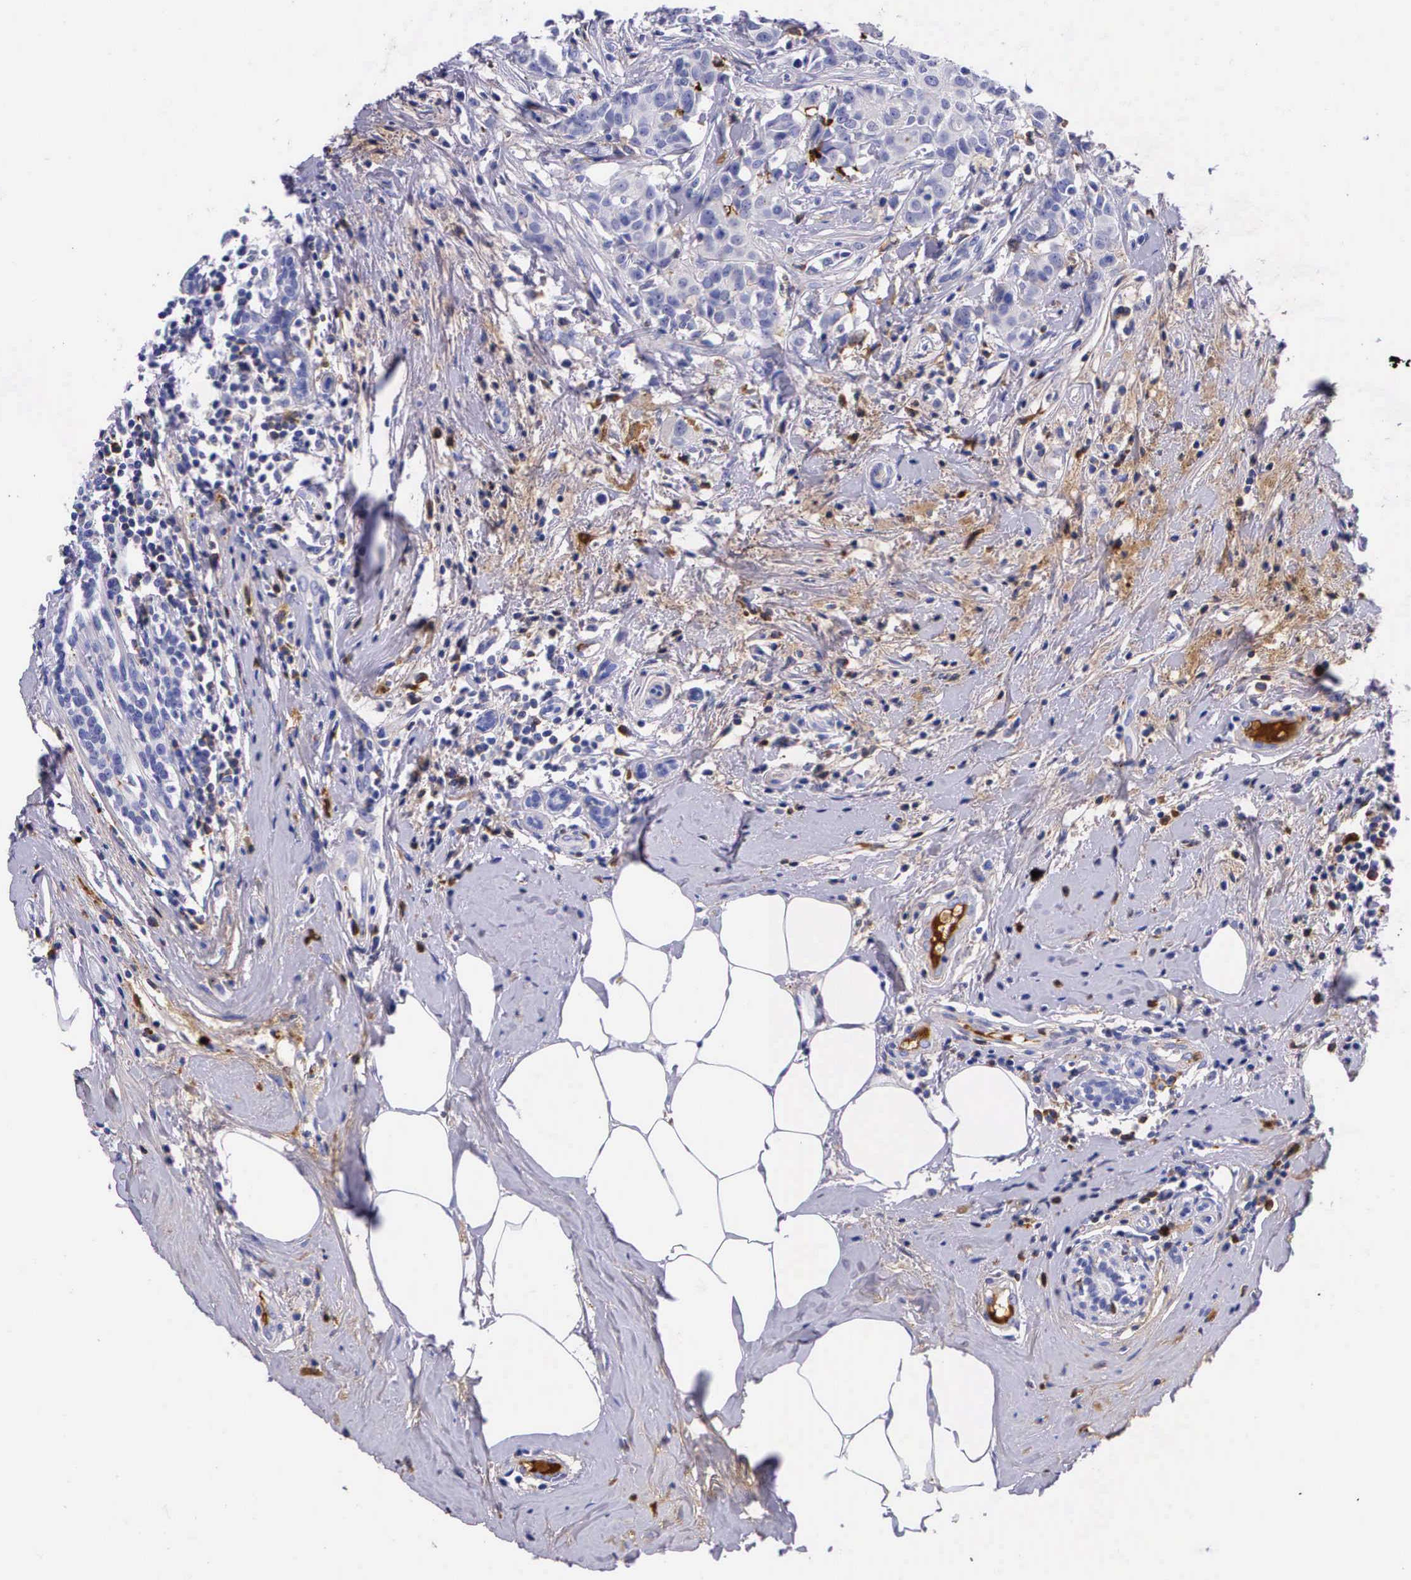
{"staining": {"intensity": "negative", "quantity": "none", "location": "none"}, "tissue": "breast cancer", "cell_type": "Tumor cells", "image_type": "cancer", "snomed": [{"axis": "morphology", "description": "Duct carcinoma"}, {"axis": "topography", "description": "Breast"}], "caption": "Tumor cells show no significant protein expression in breast cancer (invasive ductal carcinoma). (DAB (3,3'-diaminobenzidine) immunohistochemistry visualized using brightfield microscopy, high magnification).", "gene": "PLG", "patient": {"sex": "female", "age": 55}}